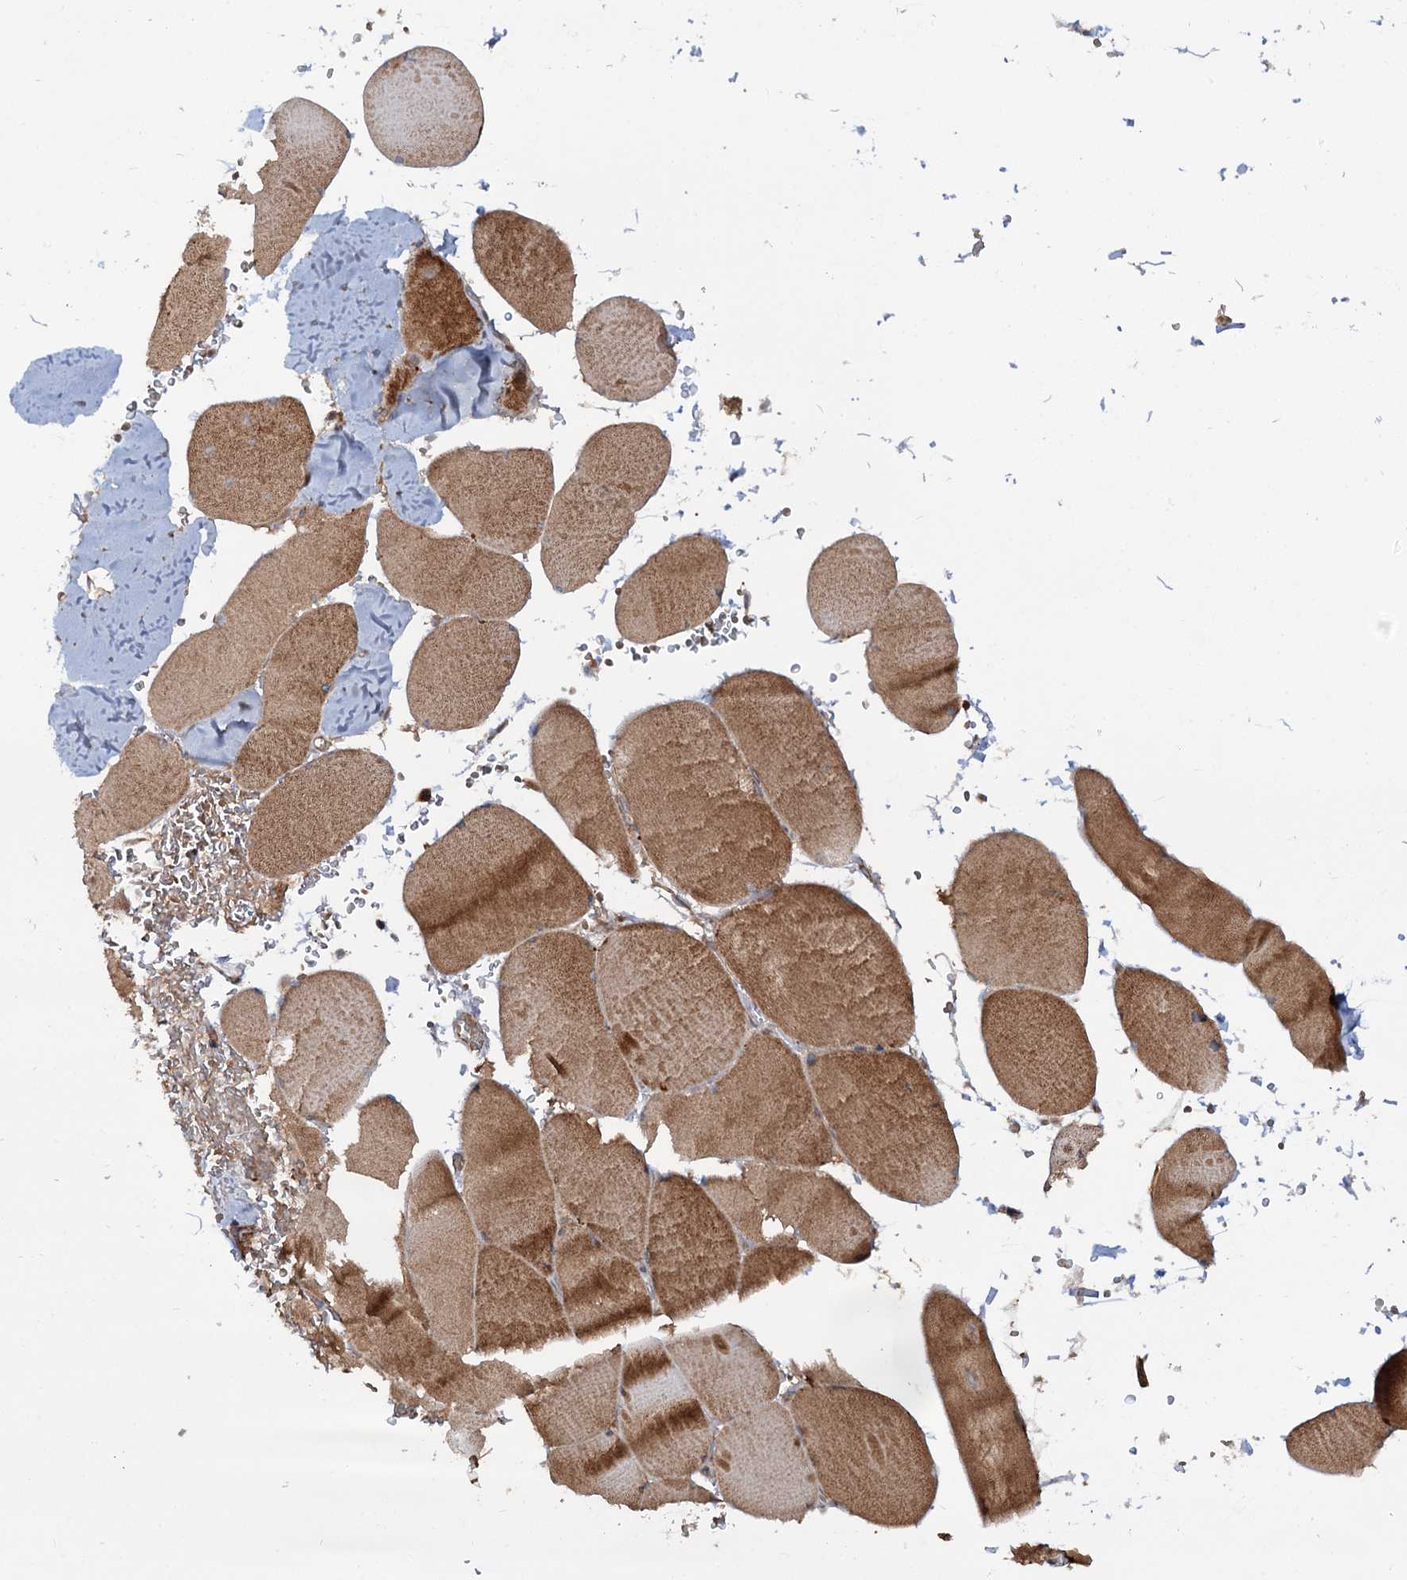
{"staining": {"intensity": "moderate", "quantity": ">75%", "location": "cytoplasmic/membranous"}, "tissue": "skeletal muscle", "cell_type": "Myocytes", "image_type": "normal", "snomed": [{"axis": "morphology", "description": "Normal tissue, NOS"}, {"axis": "topography", "description": "Skeletal muscle"}, {"axis": "topography", "description": "Head-Neck"}], "caption": "Protein analysis of normal skeletal muscle reveals moderate cytoplasmic/membranous staining in about >75% of myocytes.", "gene": "ADGRG4", "patient": {"sex": "male", "age": 66}}